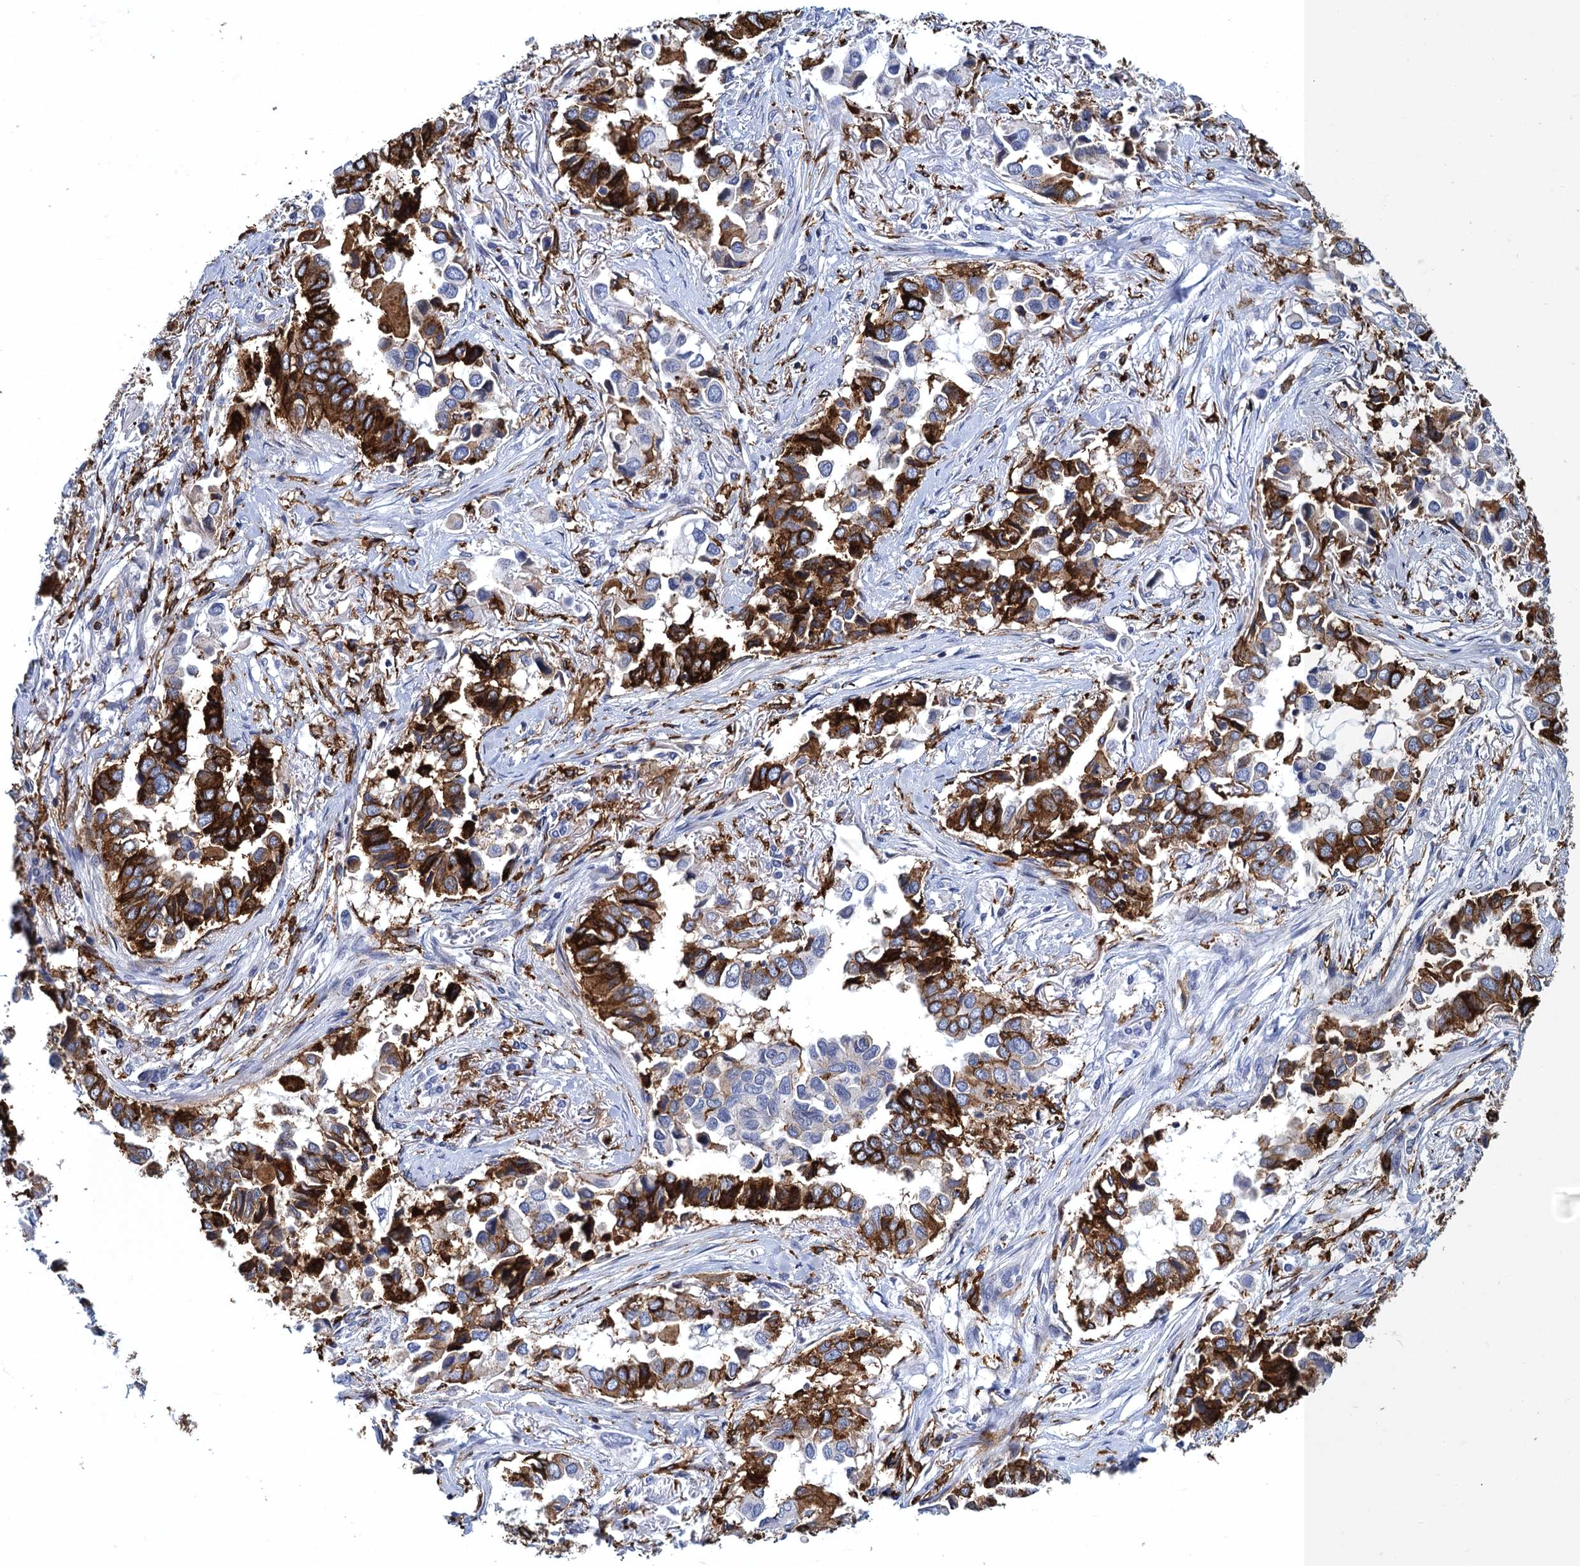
{"staining": {"intensity": "strong", "quantity": ">75%", "location": "cytoplasmic/membranous"}, "tissue": "lung cancer", "cell_type": "Tumor cells", "image_type": "cancer", "snomed": [{"axis": "morphology", "description": "Adenocarcinoma, NOS"}, {"axis": "topography", "description": "Lung"}], "caption": "This is a micrograph of immunohistochemistry staining of lung cancer (adenocarcinoma), which shows strong staining in the cytoplasmic/membranous of tumor cells.", "gene": "DNHD1", "patient": {"sex": "female", "age": 76}}